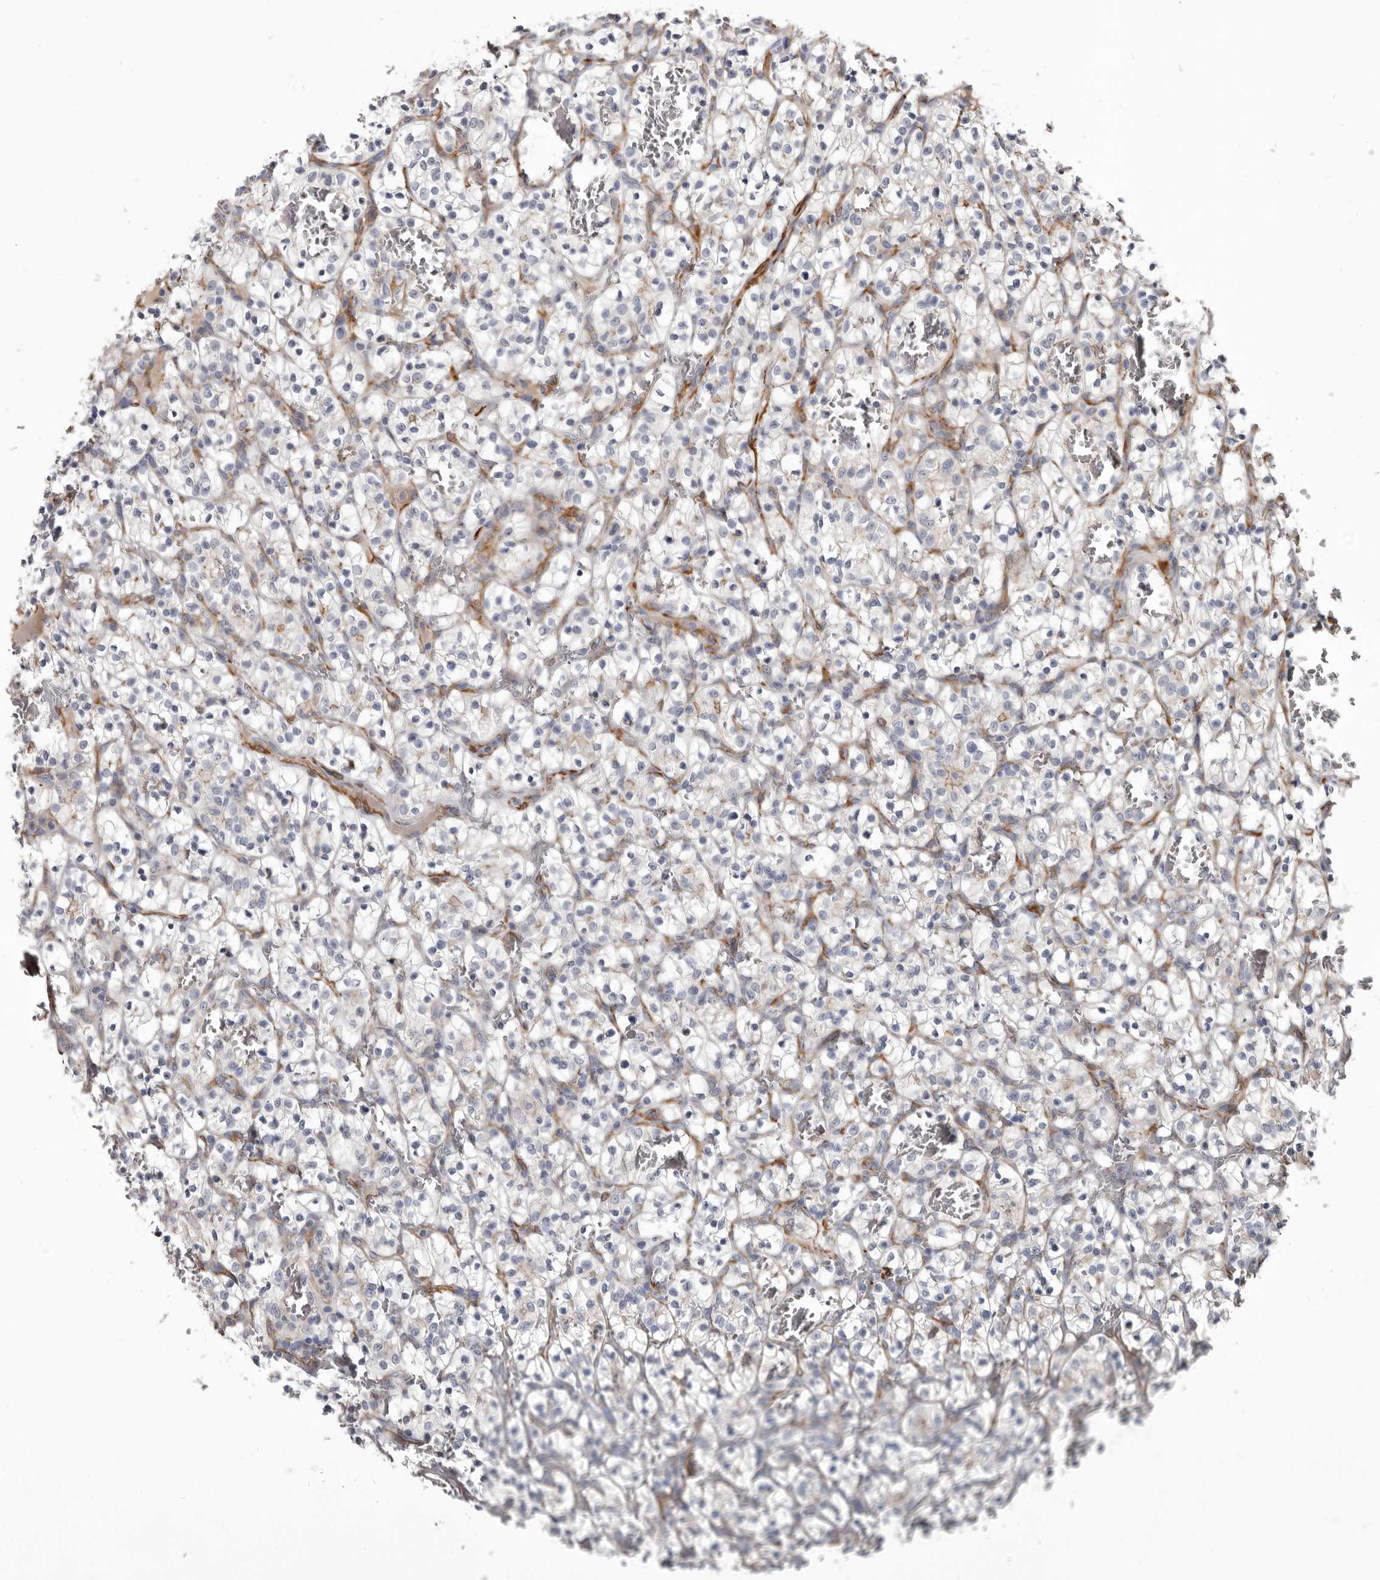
{"staining": {"intensity": "negative", "quantity": "none", "location": "none"}, "tissue": "renal cancer", "cell_type": "Tumor cells", "image_type": "cancer", "snomed": [{"axis": "morphology", "description": "Adenocarcinoma, NOS"}, {"axis": "topography", "description": "Kidney"}], "caption": "Immunohistochemistry (IHC) micrograph of neoplastic tissue: renal cancer (adenocarcinoma) stained with DAB shows no significant protein positivity in tumor cells. (DAB immunohistochemistry (IHC), high magnification).", "gene": "CGN", "patient": {"sex": "female", "age": 57}}